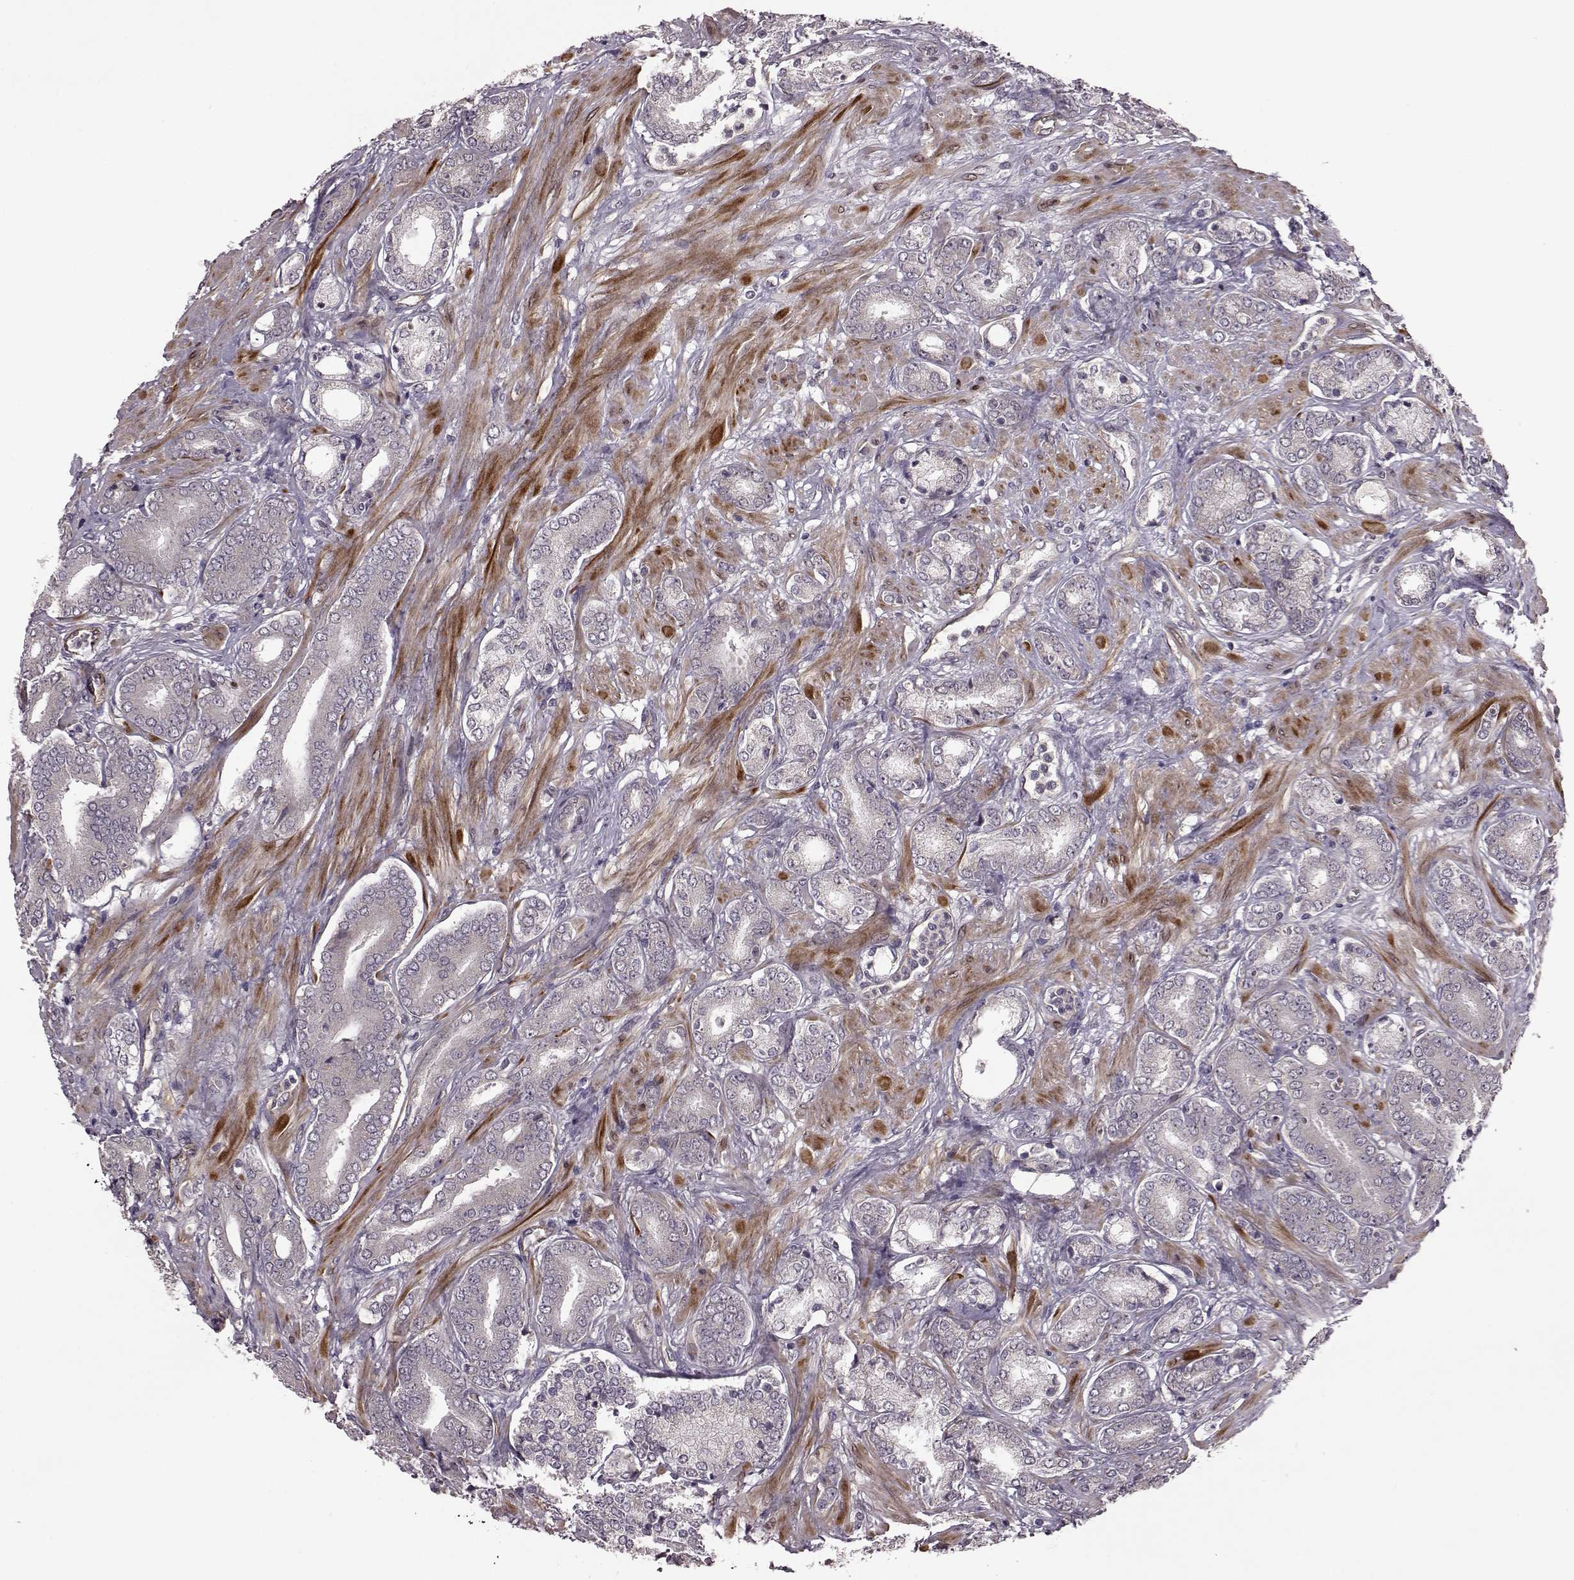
{"staining": {"intensity": "negative", "quantity": "none", "location": "none"}, "tissue": "prostate cancer", "cell_type": "Tumor cells", "image_type": "cancer", "snomed": [{"axis": "morphology", "description": "Adenocarcinoma, High grade"}, {"axis": "topography", "description": "Prostate"}], "caption": "An immunohistochemistry photomicrograph of prostate adenocarcinoma (high-grade) is shown. There is no staining in tumor cells of prostate adenocarcinoma (high-grade).", "gene": "SYNPO", "patient": {"sex": "male", "age": 56}}